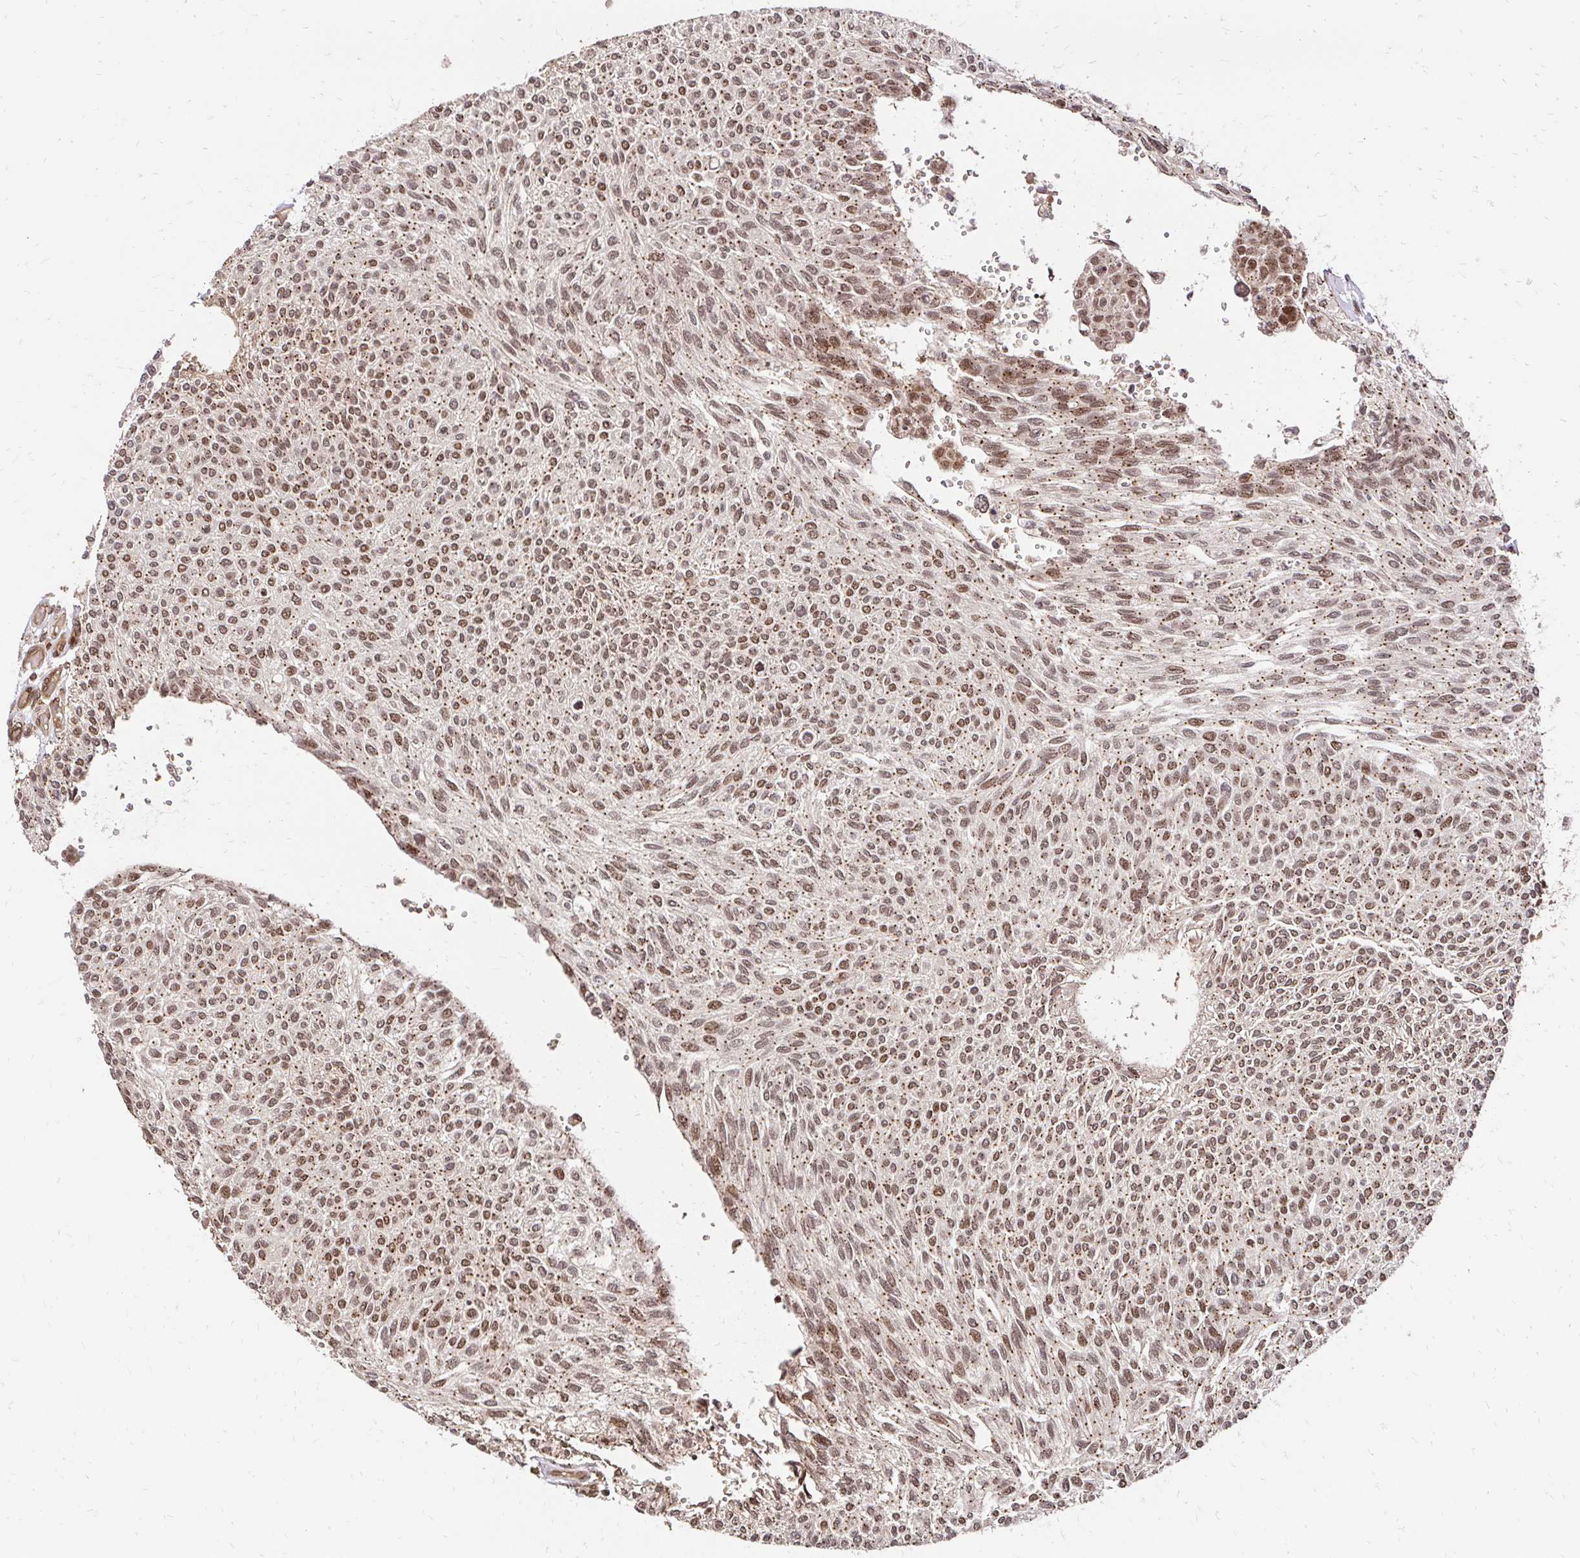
{"staining": {"intensity": "moderate", "quantity": ">75%", "location": "cytoplasmic/membranous,nuclear"}, "tissue": "urothelial cancer", "cell_type": "Tumor cells", "image_type": "cancer", "snomed": [{"axis": "morphology", "description": "Urothelial carcinoma, NOS"}, {"axis": "topography", "description": "Urinary bladder"}], "caption": "A medium amount of moderate cytoplasmic/membranous and nuclear expression is appreciated in approximately >75% of tumor cells in urothelial cancer tissue.", "gene": "GLYR1", "patient": {"sex": "male", "age": 55}}